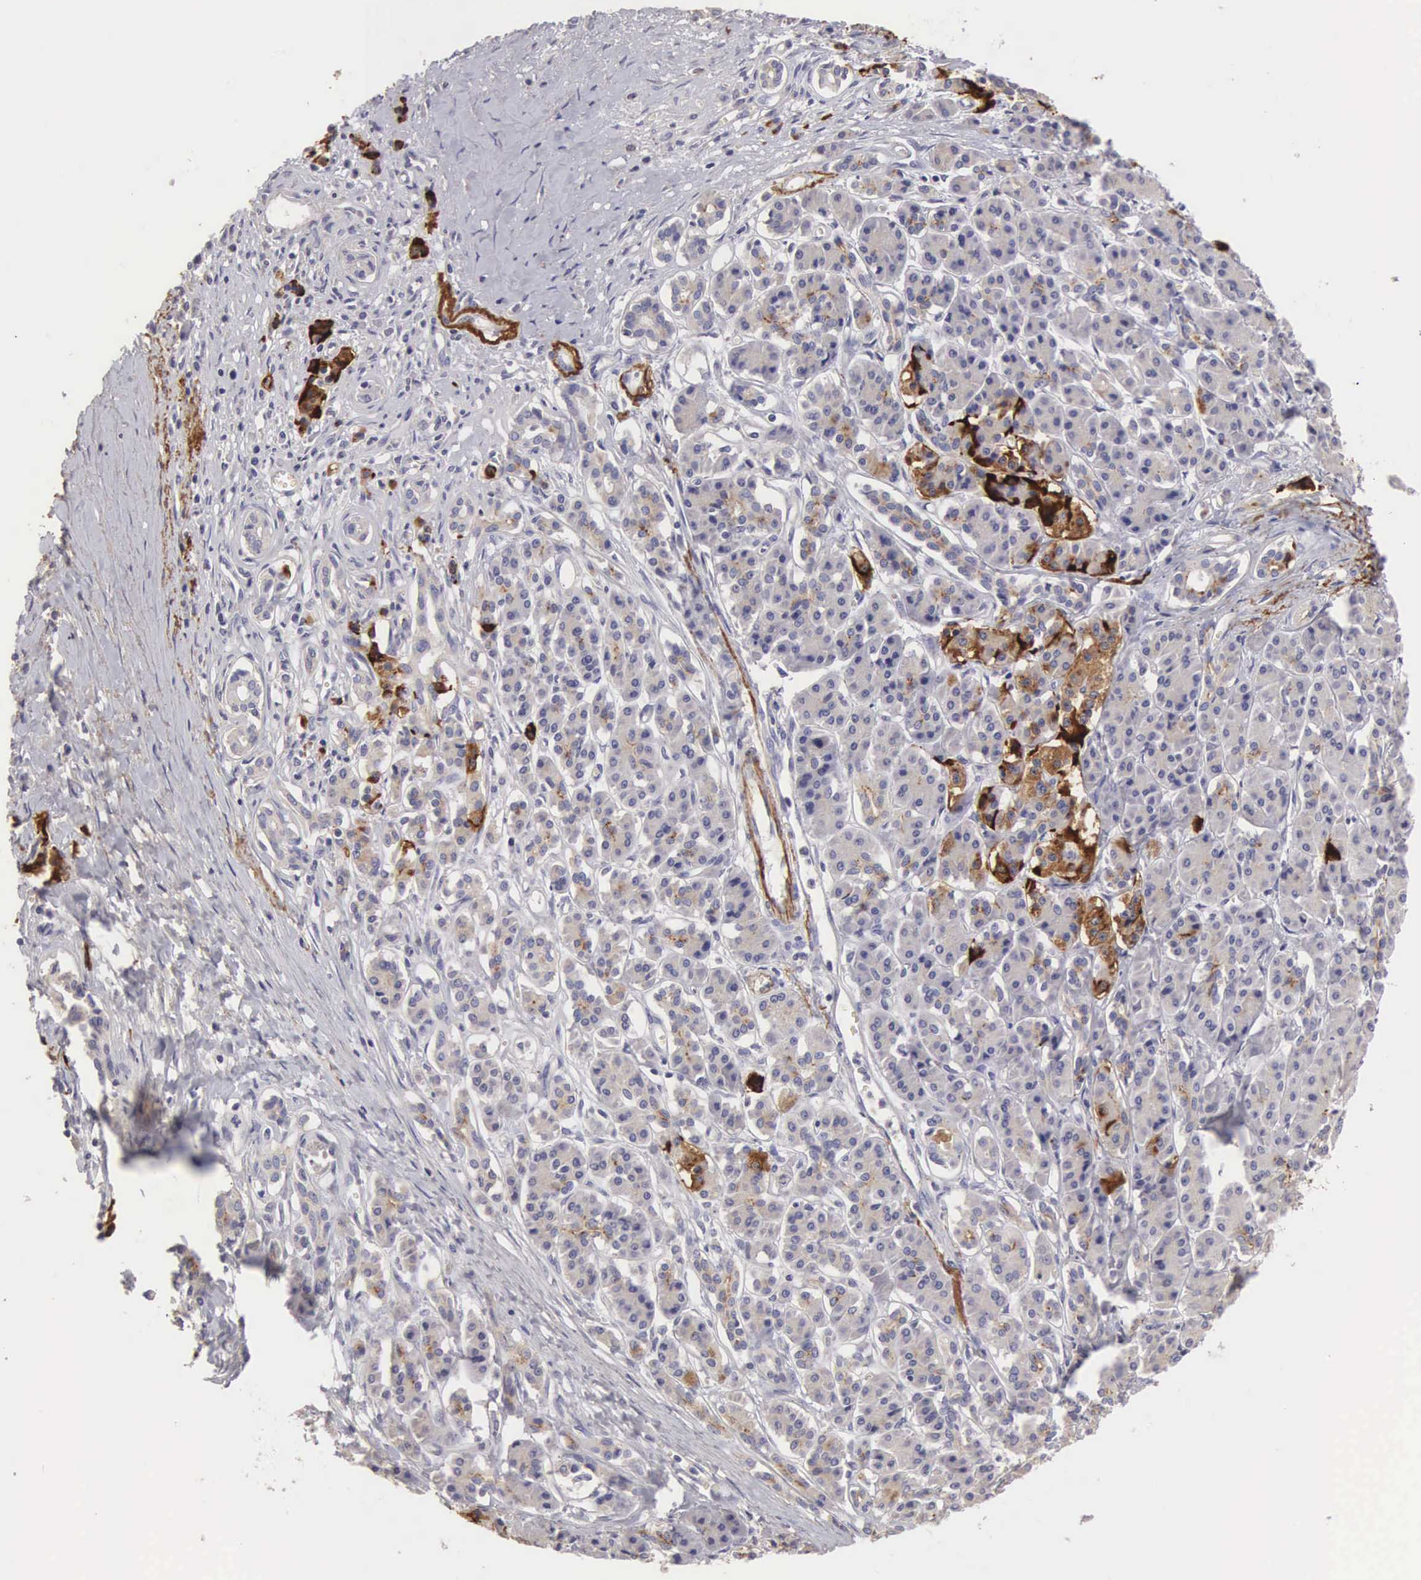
{"staining": {"intensity": "negative", "quantity": "none", "location": "none"}, "tissue": "pancreatic cancer", "cell_type": "Tumor cells", "image_type": "cancer", "snomed": [{"axis": "morphology", "description": "Adenocarcinoma, NOS"}, {"axis": "topography", "description": "Pancreas"}], "caption": "A histopathology image of pancreatic cancer (adenocarcinoma) stained for a protein shows no brown staining in tumor cells.", "gene": "CLU", "patient": {"sex": "male", "age": 59}}